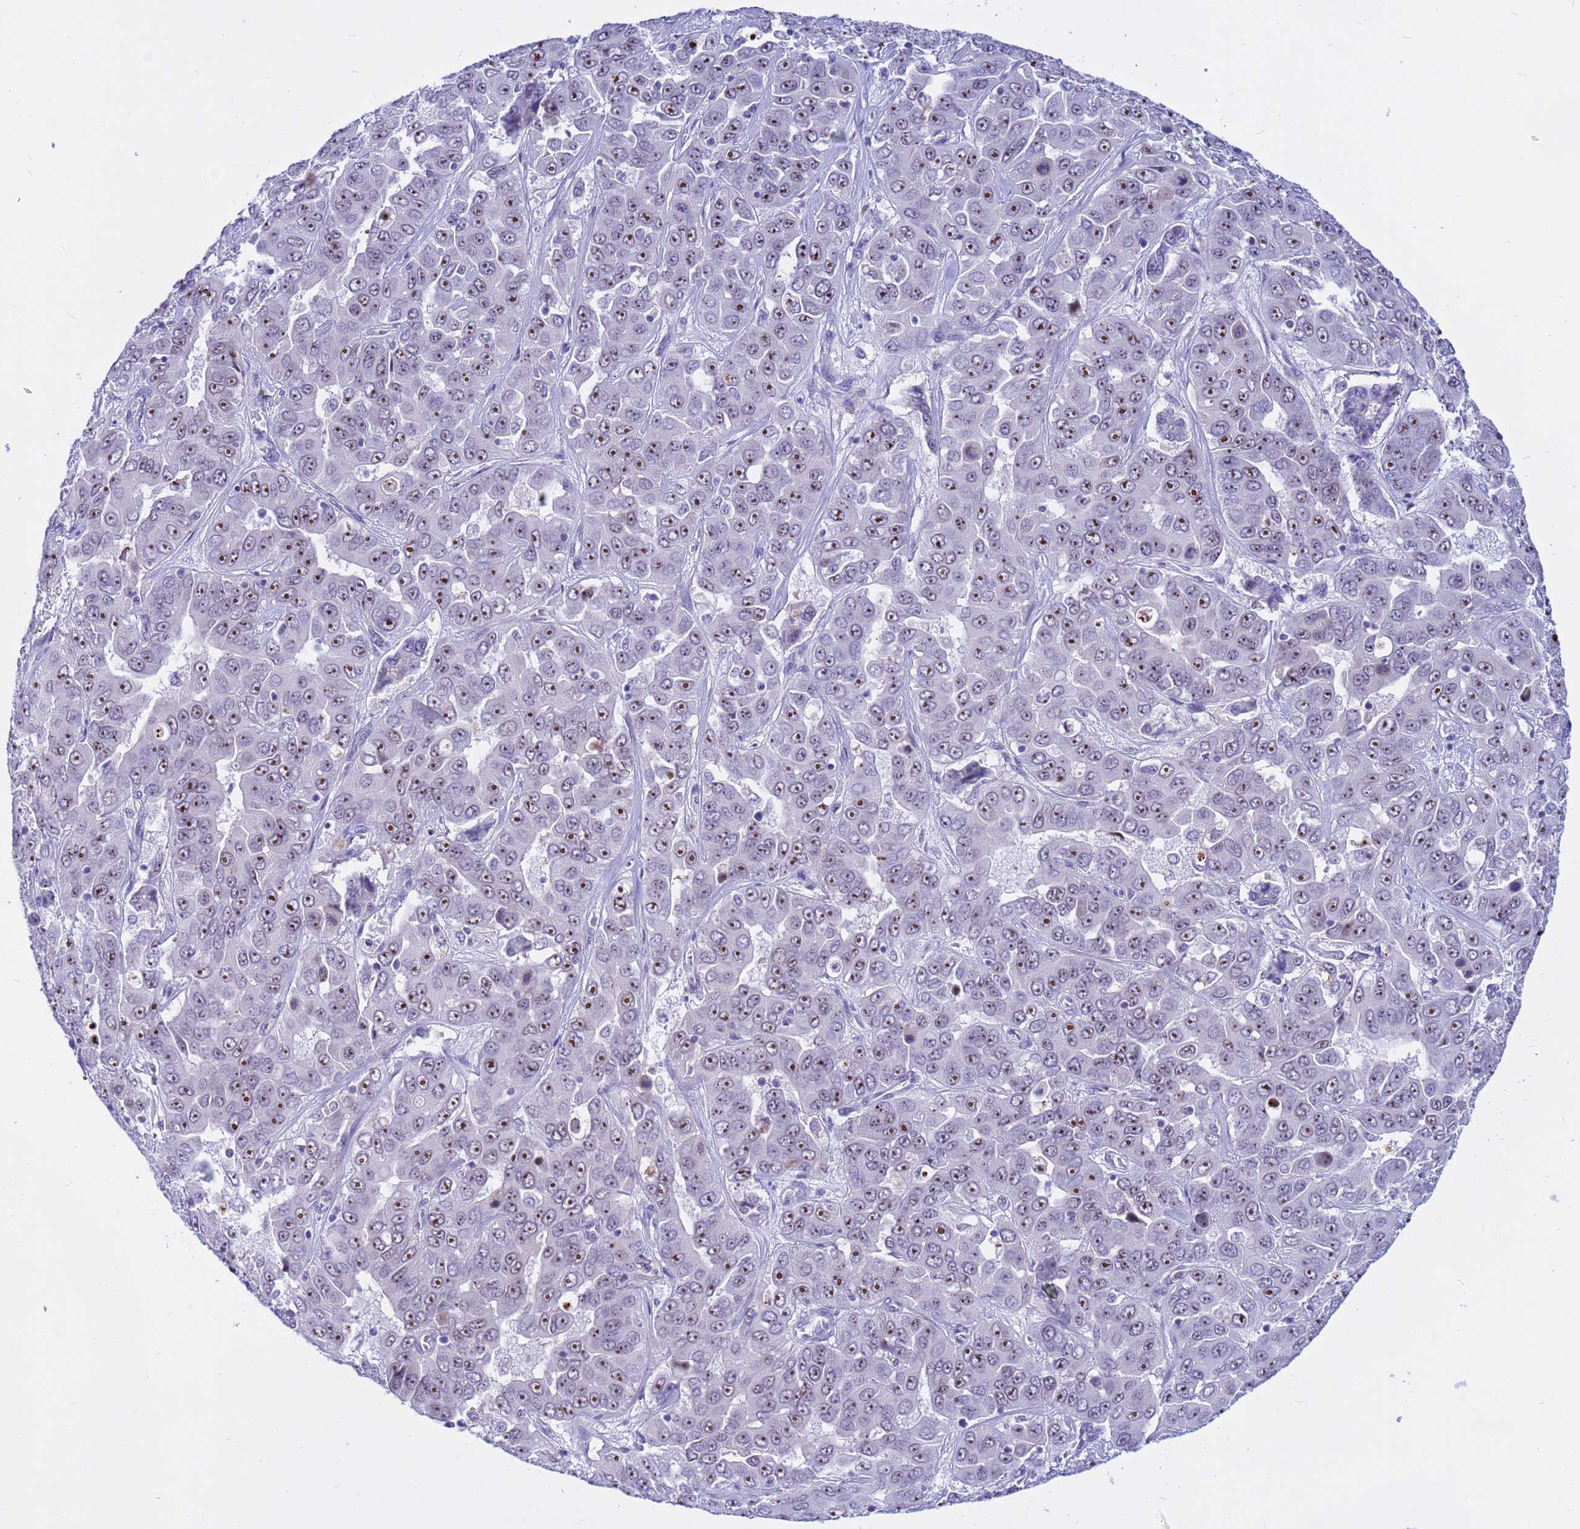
{"staining": {"intensity": "moderate", "quantity": ">75%", "location": "nuclear"}, "tissue": "liver cancer", "cell_type": "Tumor cells", "image_type": "cancer", "snomed": [{"axis": "morphology", "description": "Cholangiocarcinoma"}, {"axis": "topography", "description": "Liver"}], "caption": "Immunohistochemistry image of liver cholangiocarcinoma stained for a protein (brown), which reveals medium levels of moderate nuclear expression in about >75% of tumor cells.", "gene": "DMRTC2", "patient": {"sex": "female", "age": 52}}